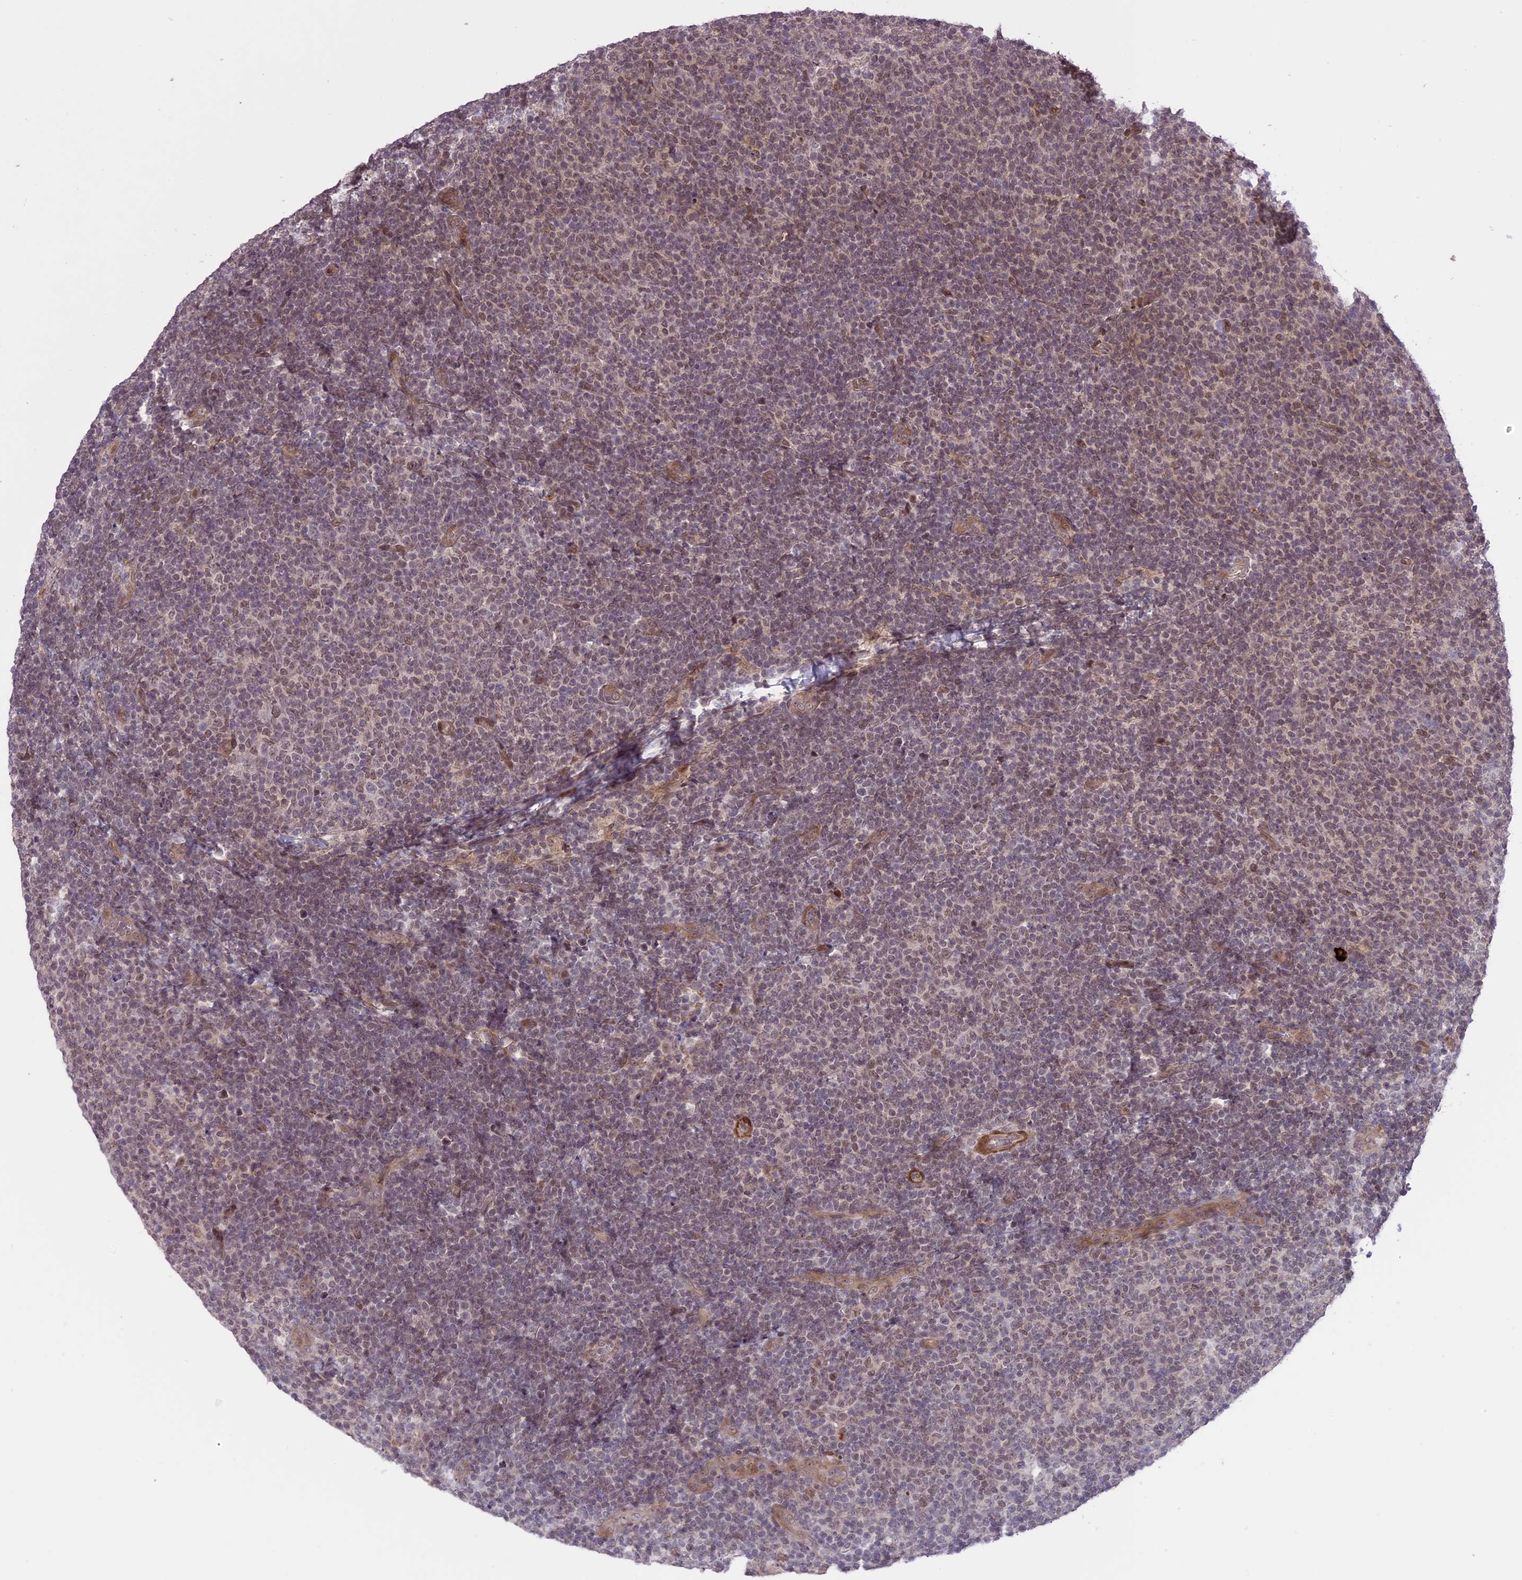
{"staining": {"intensity": "negative", "quantity": "none", "location": "none"}, "tissue": "lymphoma", "cell_type": "Tumor cells", "image_type": "cancer", "snomed": [{"axis": "morphology", "description": "Malignant lymphoma, non-Hodgkin's type, Low grade"}, {"axis": "topography", "description": "Lymph node"}], "caption": "High power microscopy photomicrograph of an IHC photomicrograph of low-grade malignant lymphoma, non-Hodgkin's type, revealing no significant positivity in tumor cells.", "gene": "PRELID2", "patient": {"sex": "male", "age": 66}}